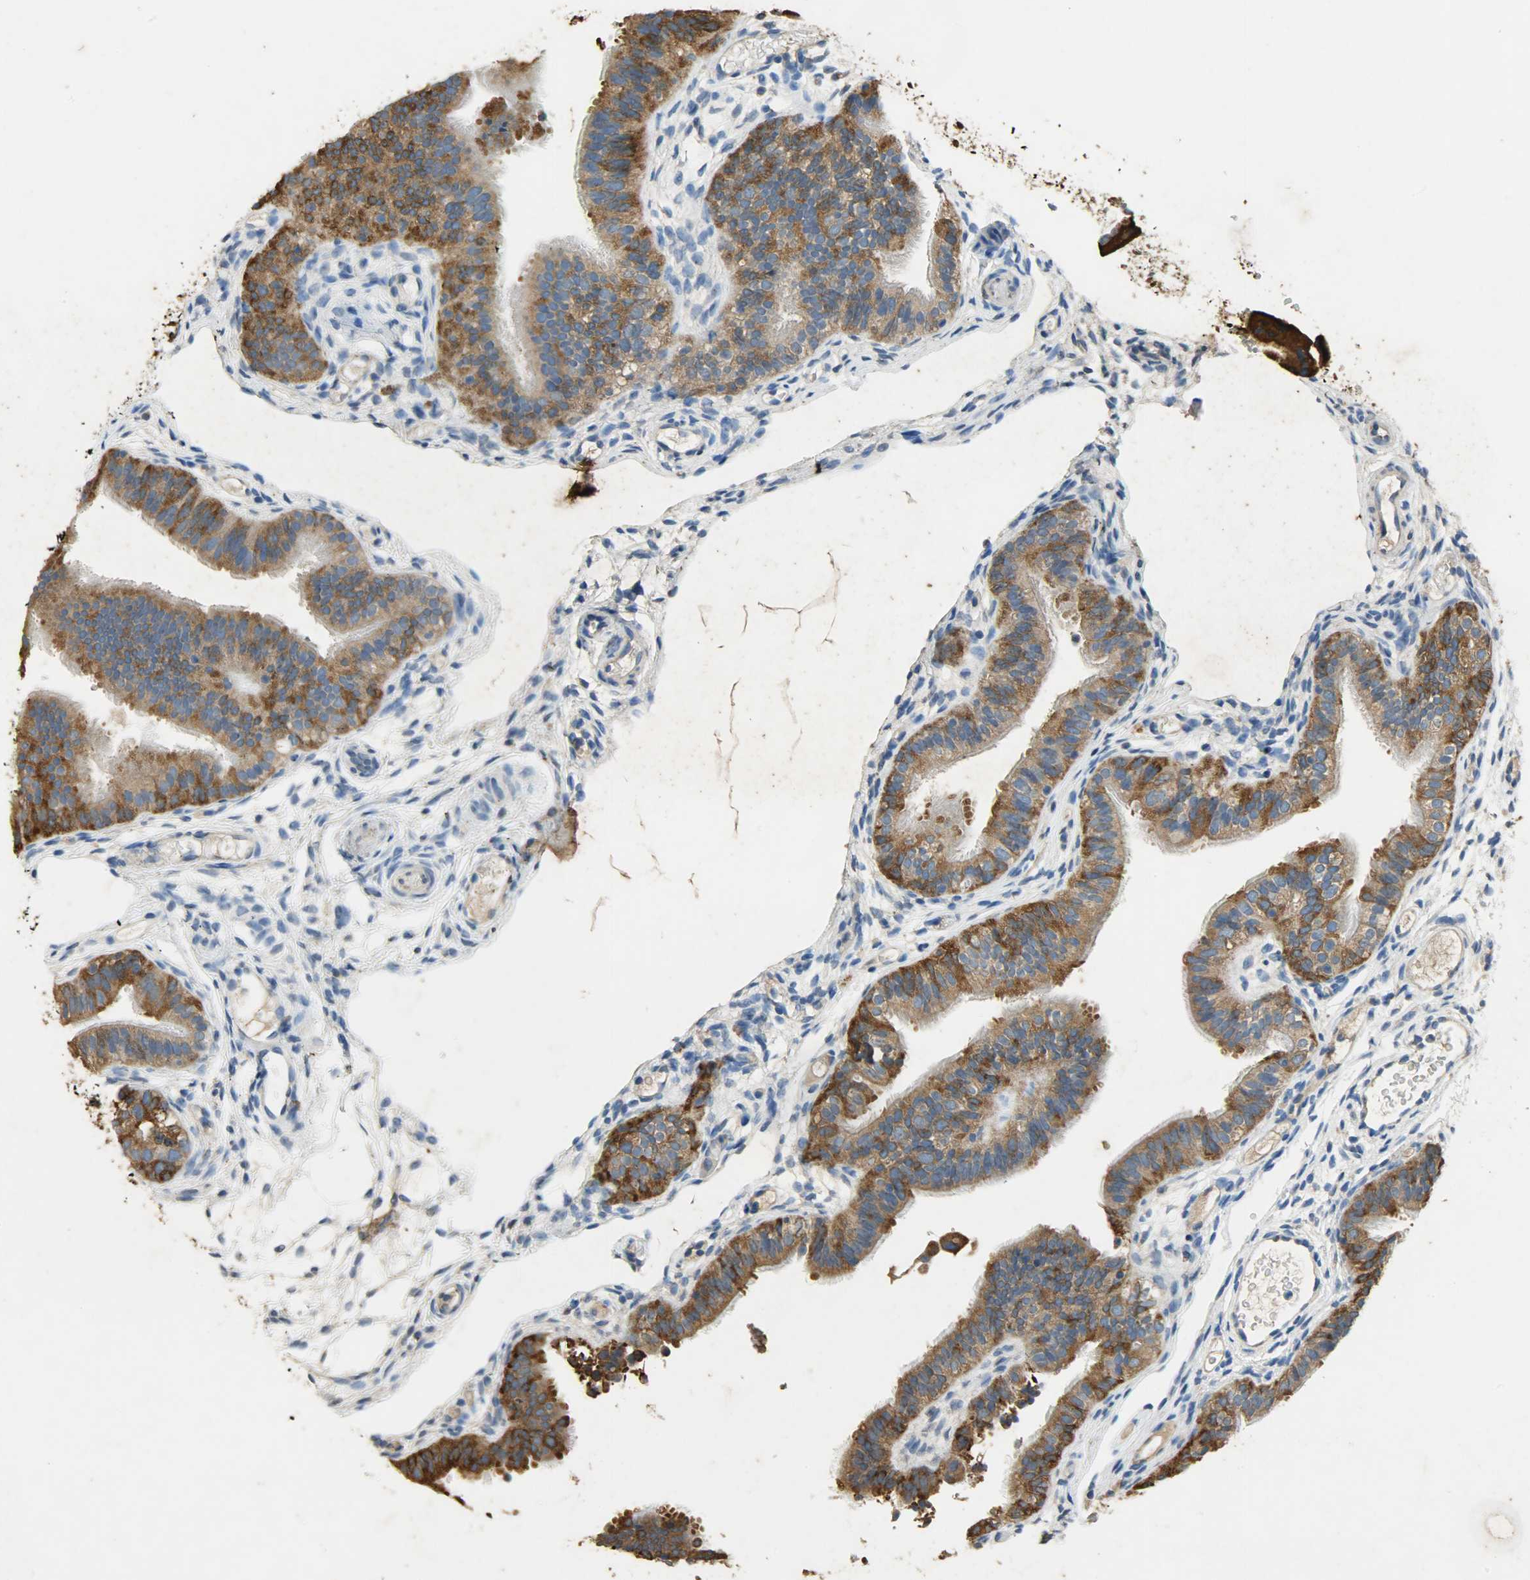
{"staining": {"intensity": "moderate", "quantity": ">75%", "location": "cytoplasmic/membranous"}, "tissue": "fallopian tube", "cell_type": "Glandular cells", "image_type": "normal", "snomed": [{"axis": "morphology", "description": "Normal tissue, NOS"}, {"axis": "morphology", "description": "Dermoid, NOS"}, {"axis": "topography", "description": "Fallopian tube"}], "caption": "Protein staining of unremarkable fallopian tube shows moderate cytoplasmic/membranous expression in approximately >75% of glandular cells.", "gene": "HSPA5", "patient": {"sex": "female", "age": 33}}